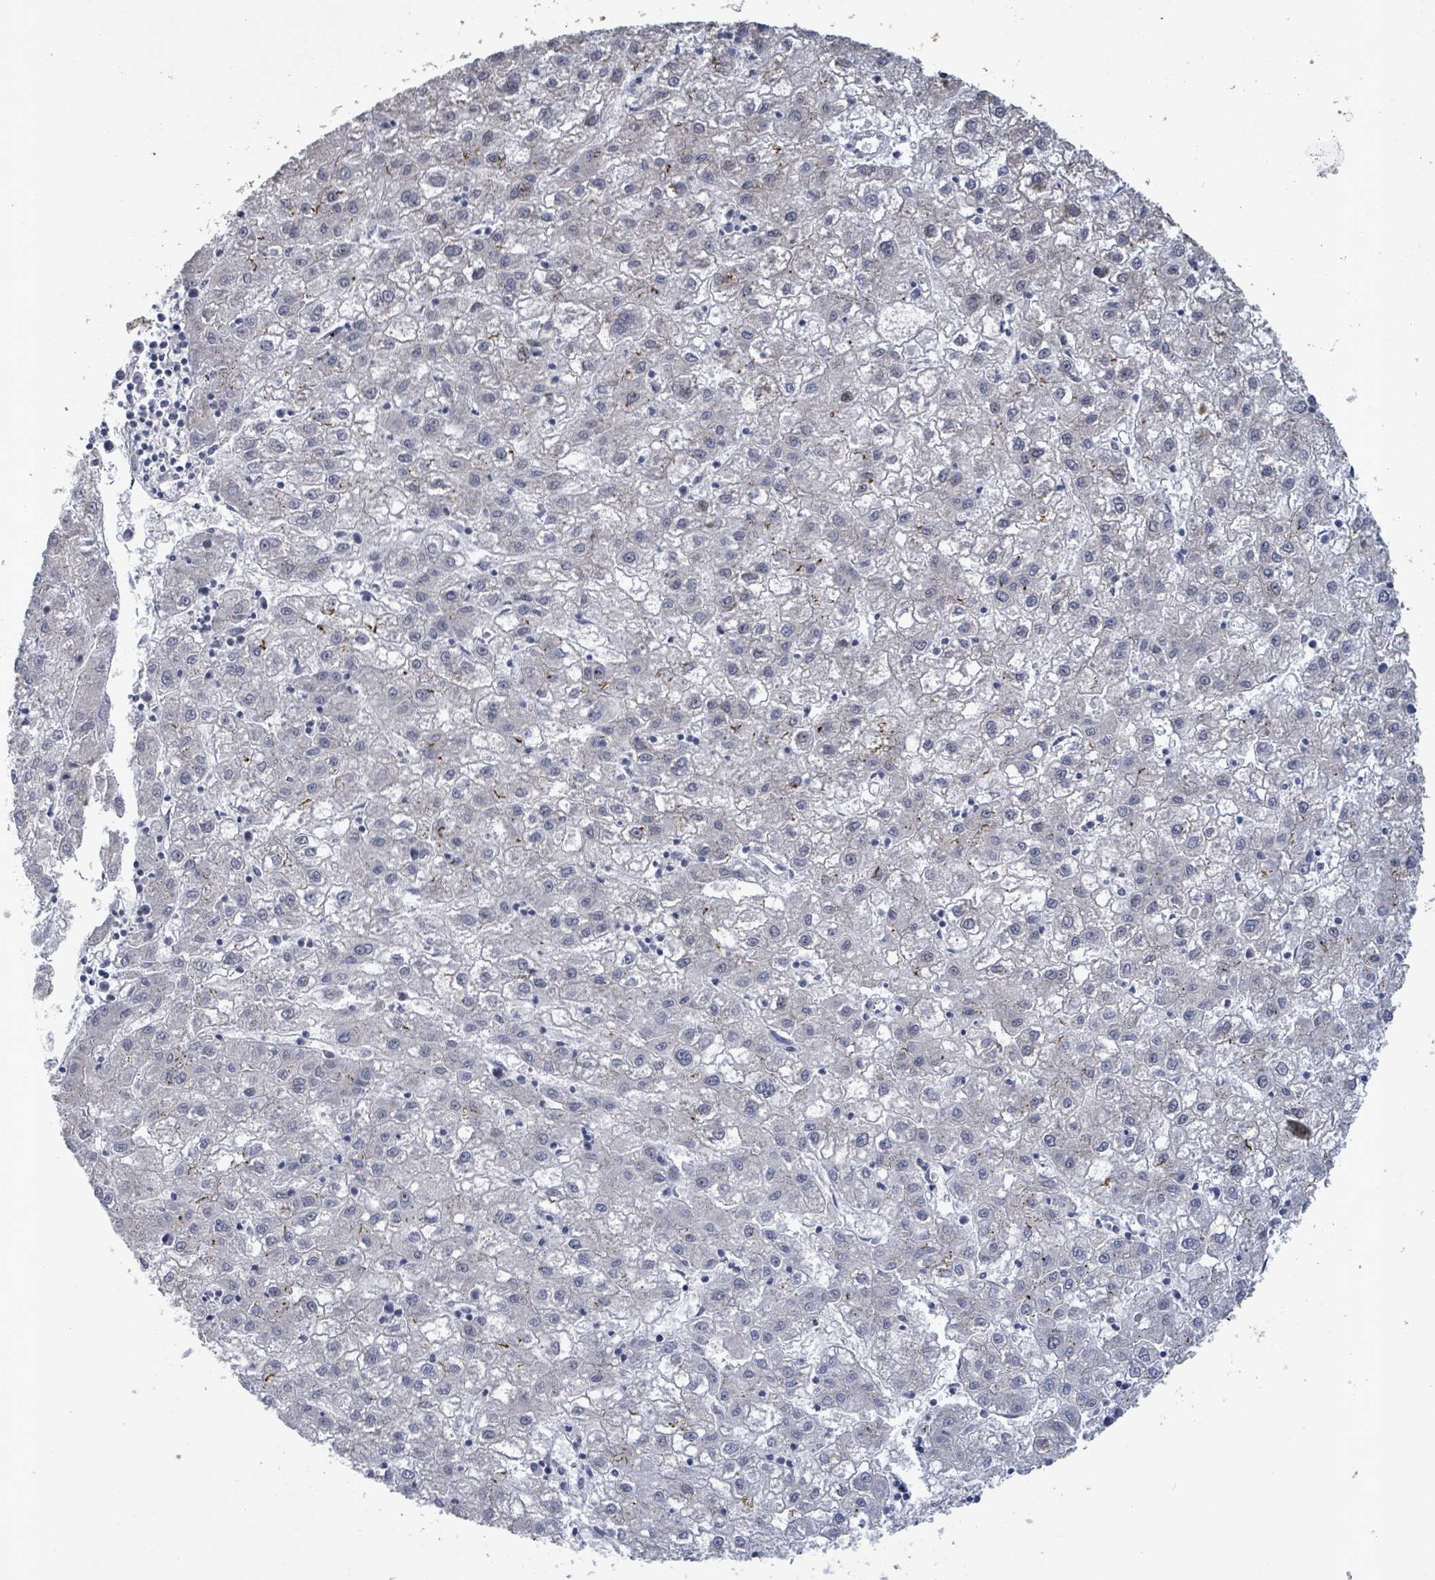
{"staining": {"intensity": "negative", "quantity": "none", "location": "none"}, "tissue": "liver cancer", "cell_type": "Tumor cells", "image_type": "cancer", "snomed": [{"axis": "morphology", "description": "Carcinoma, Hepatocellular, NOS"}, {"axis": "topography", "description": "Liver"}], "caption": "Micrograph shows no significant protein positivity in tumor cells of hepatocellular carcinoma (liver). (Stains: DAB (3,3'-diaminobenzidine) IHC with hematoxylin counter stain, Microscopy: brightfield microscopy at high magnification).", "gene": "TUSC1", "patient": {"sex": "male", "age": 72}}